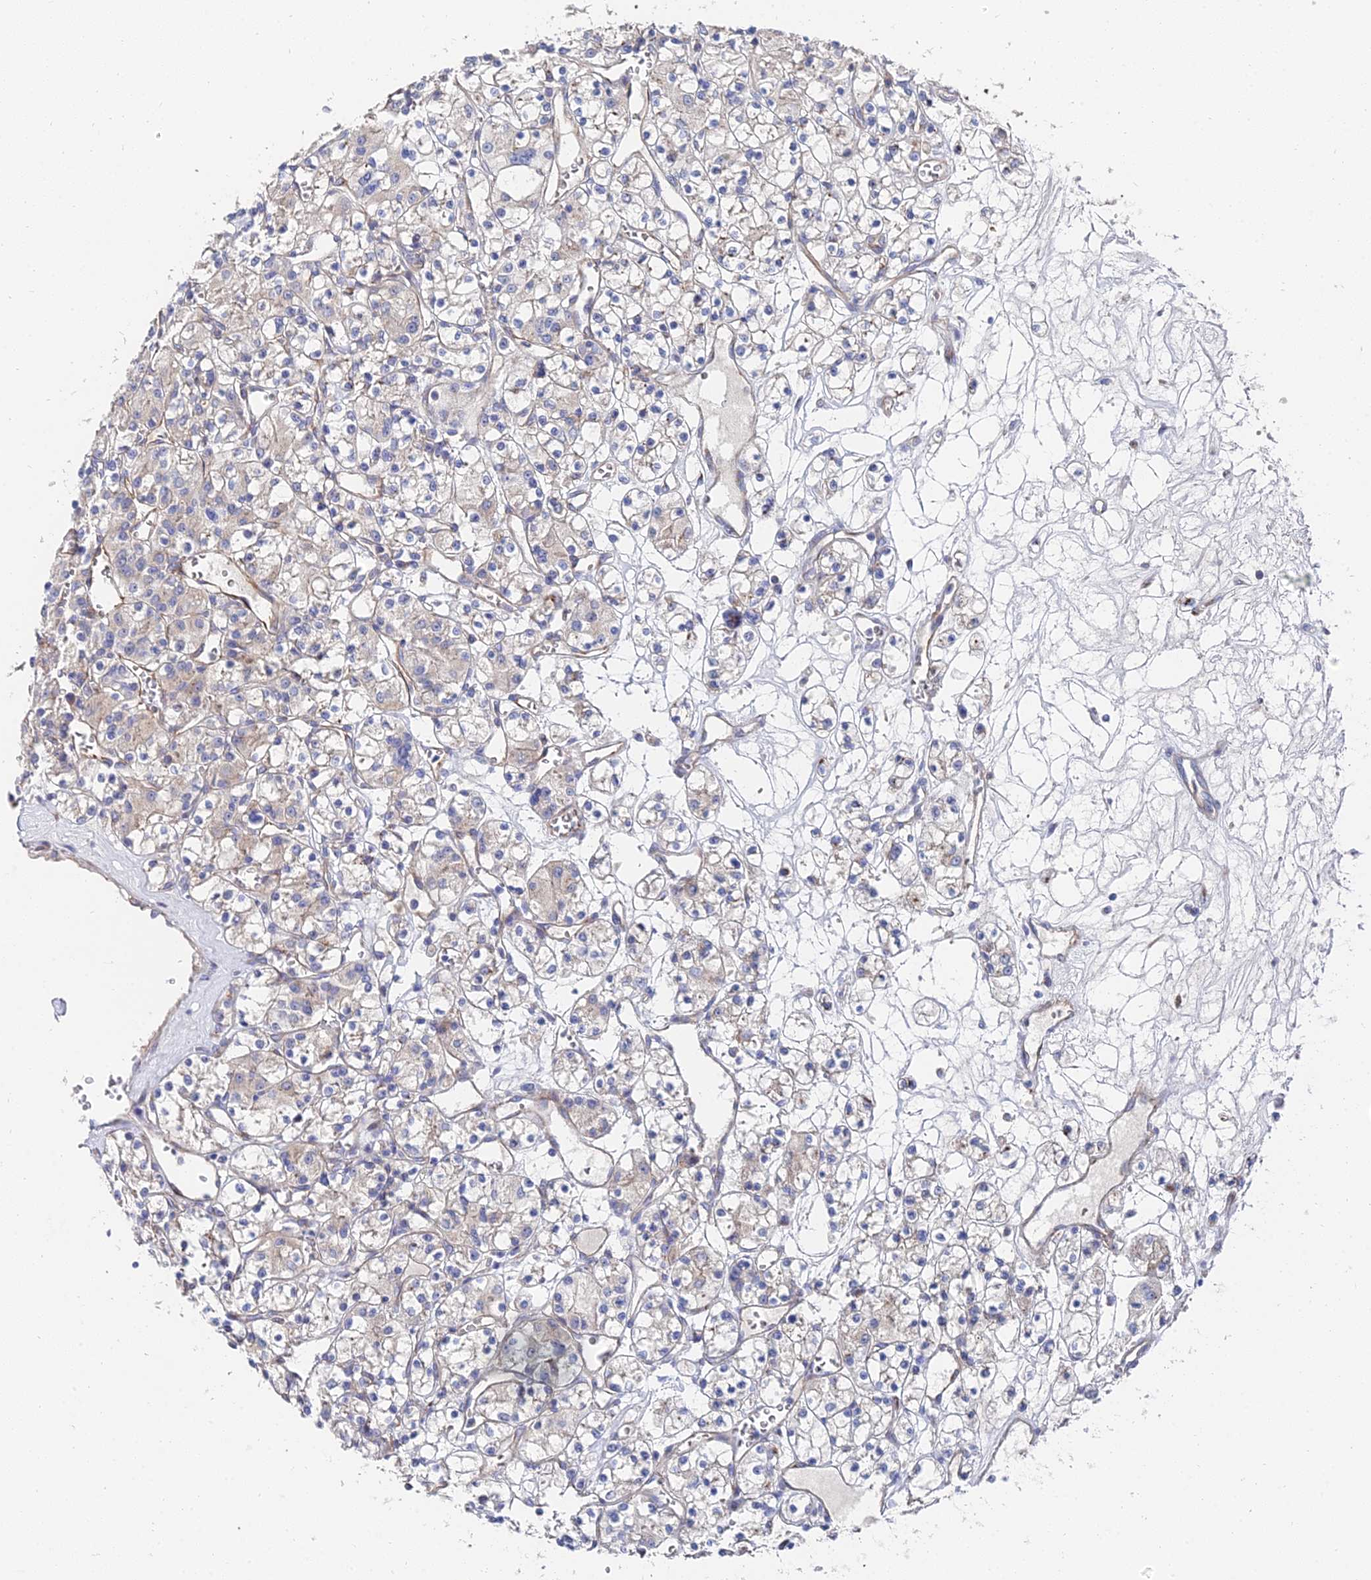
{"staining": {"intensity": "weak", "quantity": "<25%", "location": "cytoplasmic/membranous"}, "tissue": "renal cancer", "cell_type": "Tumor cells", "image_type": "cancer", "snomed": [{"axis": "morphology", "description": "Adenocarcinoma, NOS"}, {"axis": "topography", "description": "Kidney"}], "caption": "High magnification brightfield microscopy of renal cancer (adenocarcinoma) stained with DAB (3,3'-diaminobenzidine) (brown) and counterstained with hematoxylin (blue): tumor cells show no significant positivity. (Stains: DAB IHC with hematoxylin counter stain, Microscopy: brightfield microscopy at high magnification).", "gene": "BORCS8", "patient": {"sex": "female", "age": 59}}